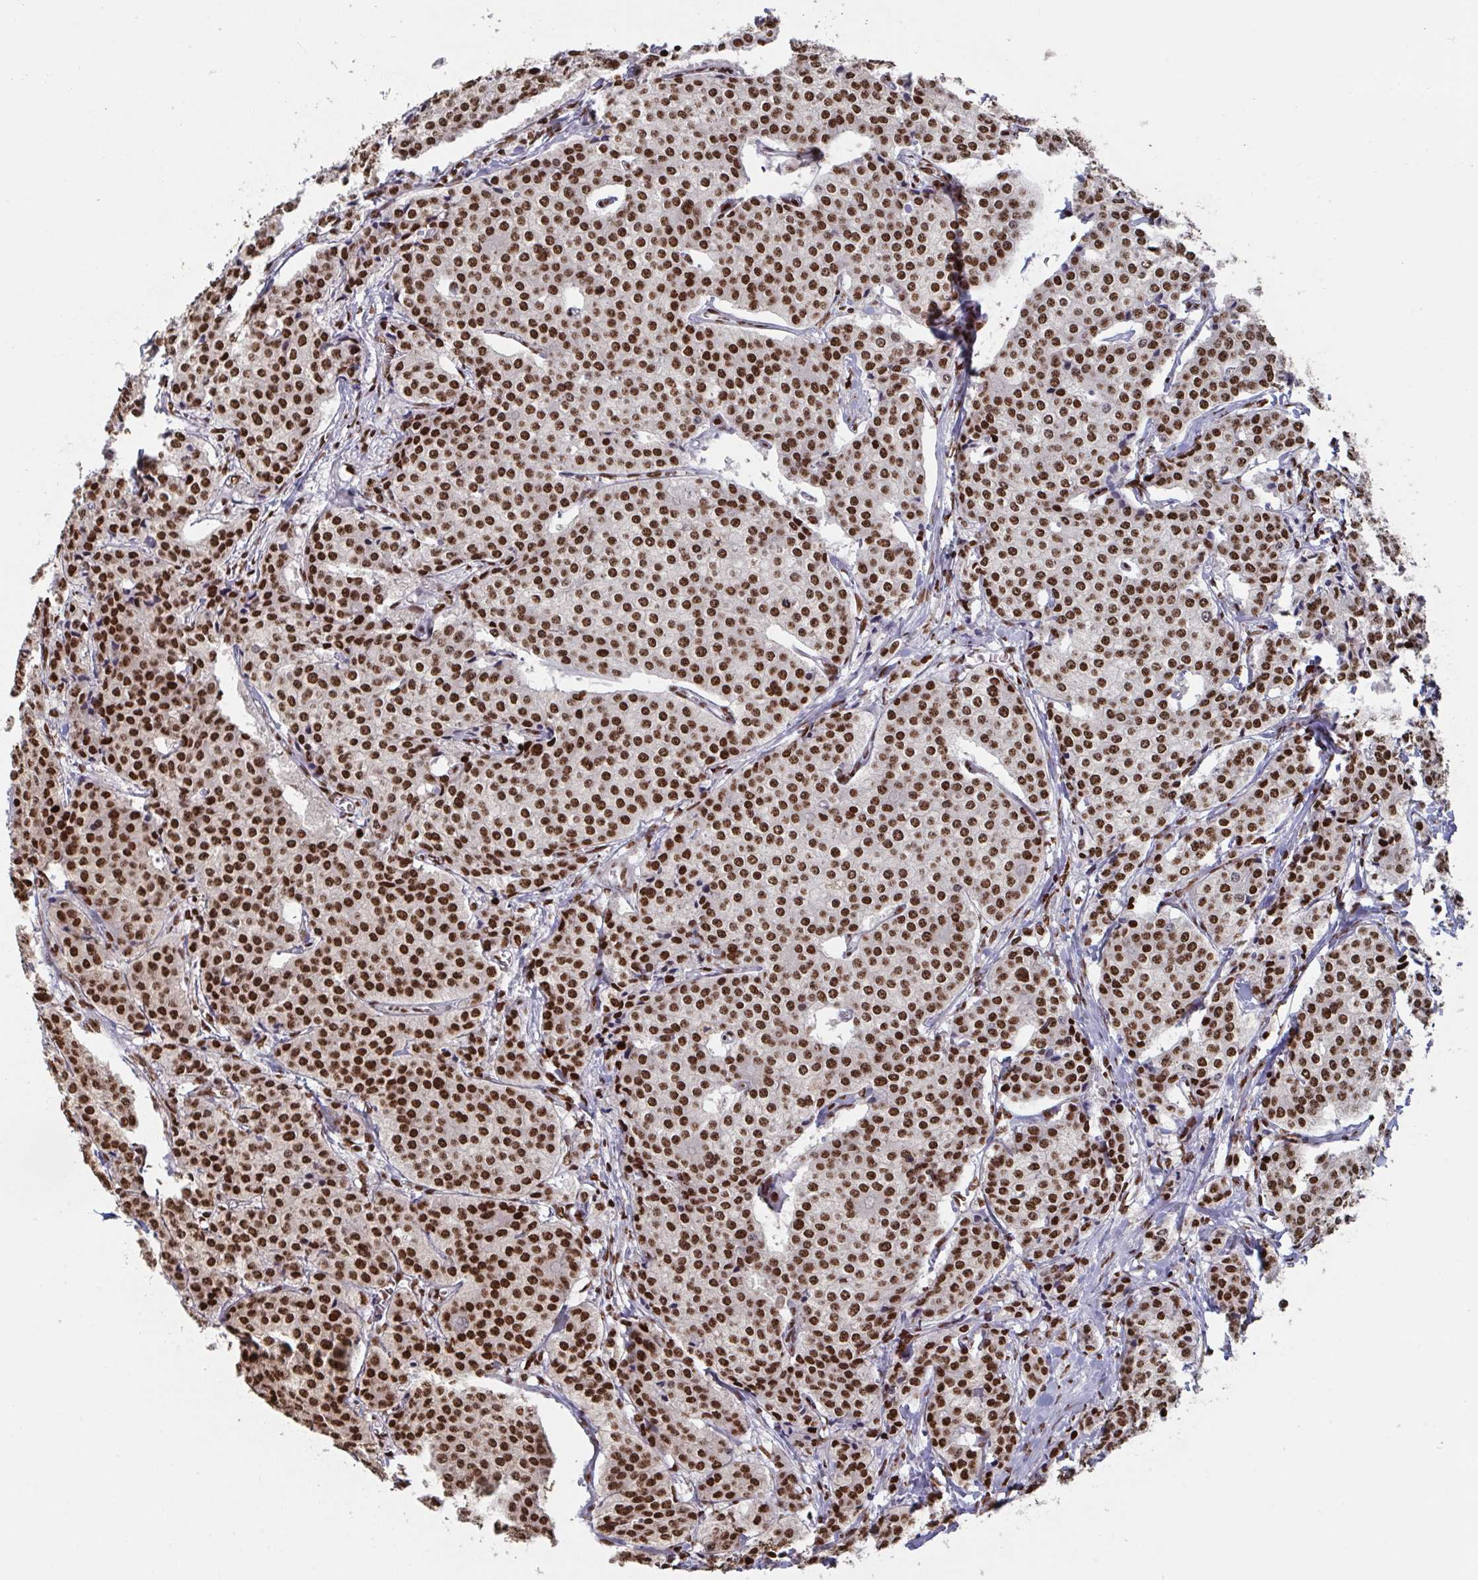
{"staining": {"intensity": "strong", "quantity": ">75%", "location": "nuclear"}, "tissue": "carcinoid", "cell_type": "Tumor cells", "image_type": "cancer", "snomed": [{"axis": "morphology", "description": "Carcinoid, malignant, NOS"}, {"axis": "topography", "description": "Small intestine"}], "caption": "Immunohistochemistry histopathology image of neoplastic tissue: carcinoid stained using immunohistochemistry displays high levels of strong protein expression localized specifically in the nuclear of tumor cells, appearing as a nuclear brown color.", "gene": "ZNF607", "patient": {"sex": "female", "age": 64}}